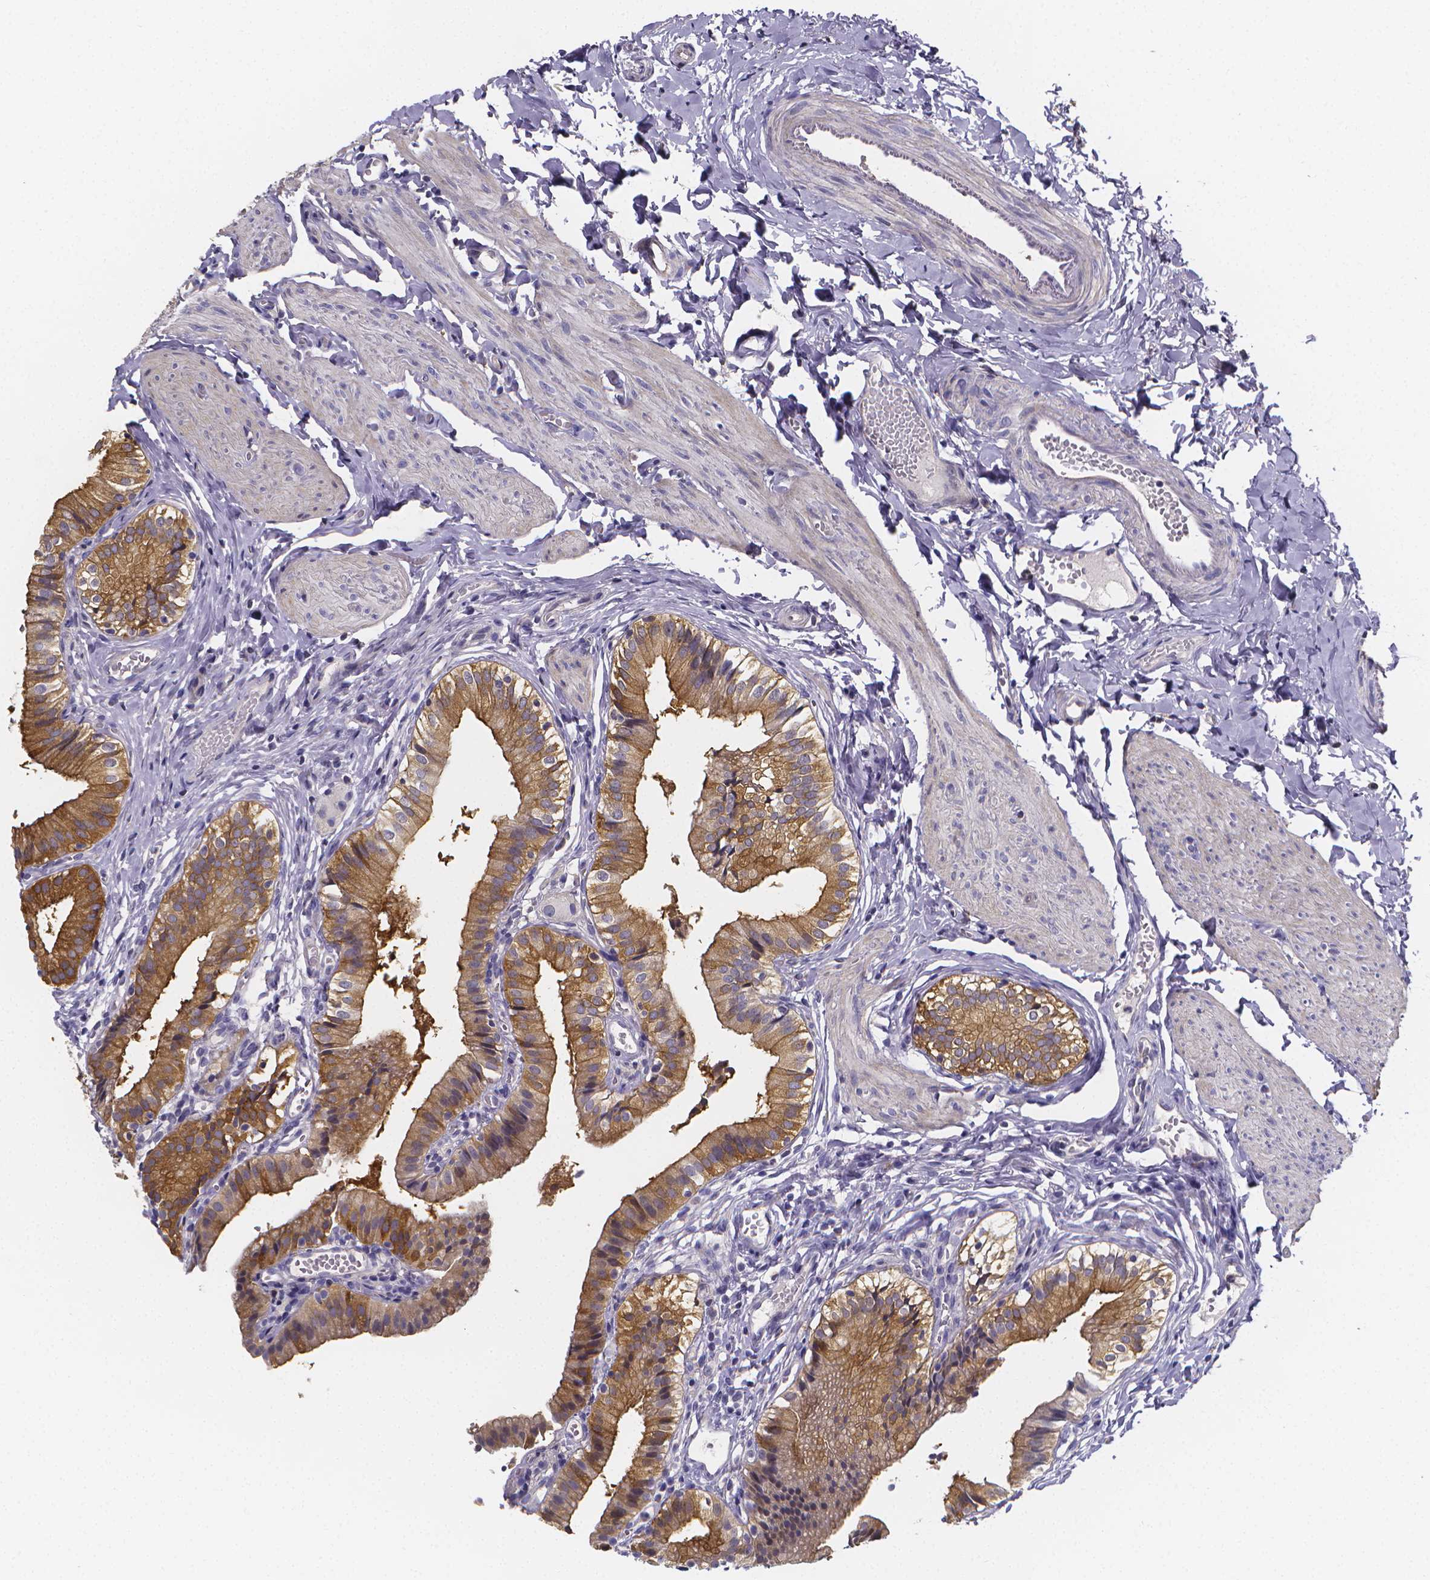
{"staining": {"intensity": "moderate", "quantity": "25%-75%", "location": "cytoplasmic/membranous"}, "tissue": "gallbladder", "cell_type": "Glandular cells", "image_type": "normal", "snomed": [{"axis": "morphology", "description": "Normal tissue, NOS"}, {"axis": "topography", "description": "Gallbladder"}], "caption": "The image reveals immunohistochemical staining of unremarkable gallbladder. There is moderate cytoplasmic/membranous positivity is seen in approximately 25%-75% of glandular cells.", "gene": "PAH", "patient": {"sex": "female", "age": 47}}